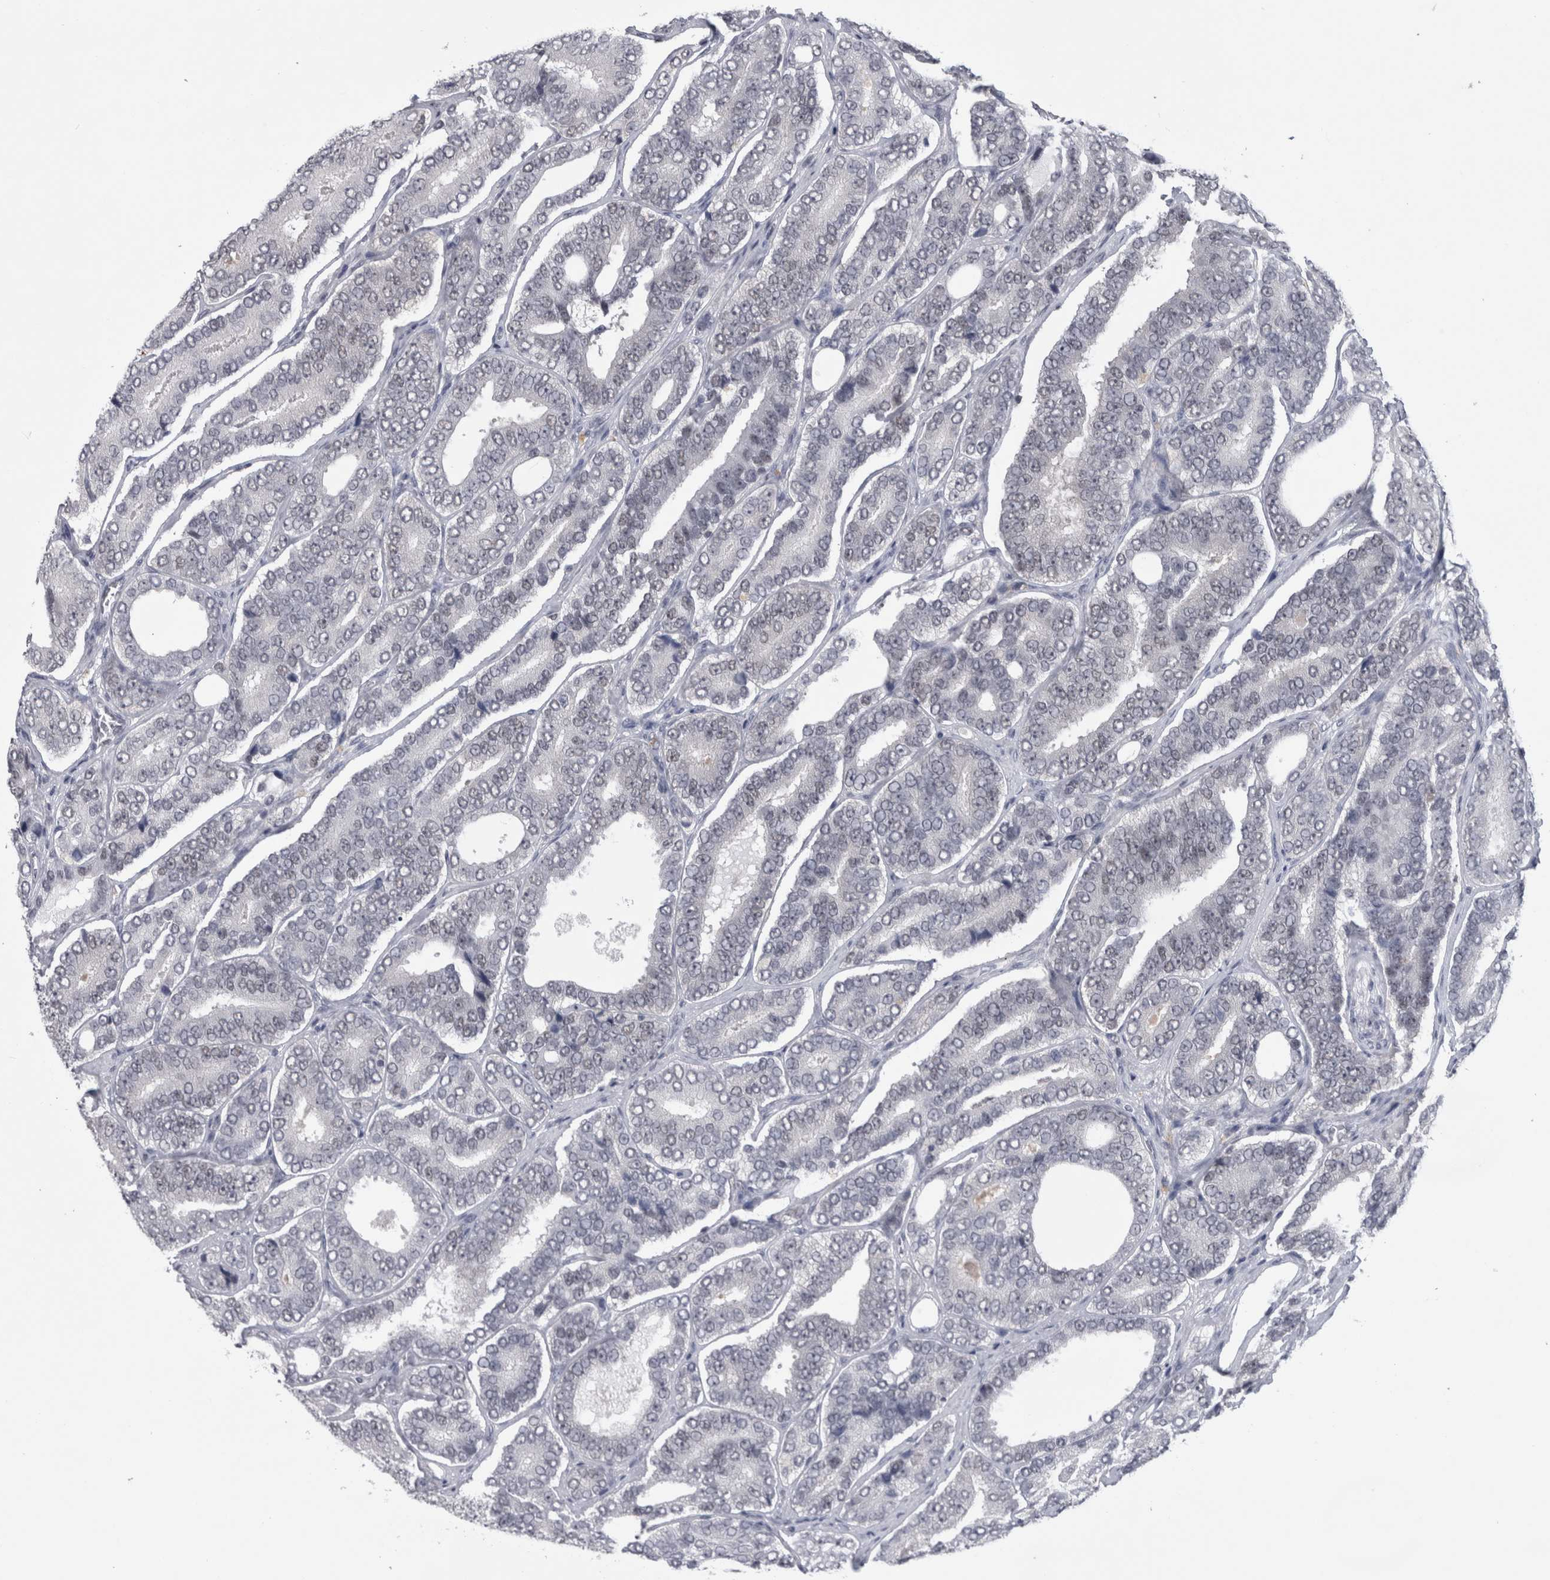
{"staining": {"intensity": "negative", "quantity": "none", "location": "none"}, "tissue": "prostate cancer", "cell_type": "Tumor cells", "image_type": "cancer", "snomed": [{"axis": "morphology", "description": "Adenocarcinoma, High grade"}, {"axis": "topography", "description": "Prostate"}], "caption": "Human high-grade adenocarcinoma (prostate) stained for a protein using immunohistochemistry (IHC) shows no positivity in tumor cells.", "gene": "PSMB2", "patient": {"sex": "male", "age": 56}}